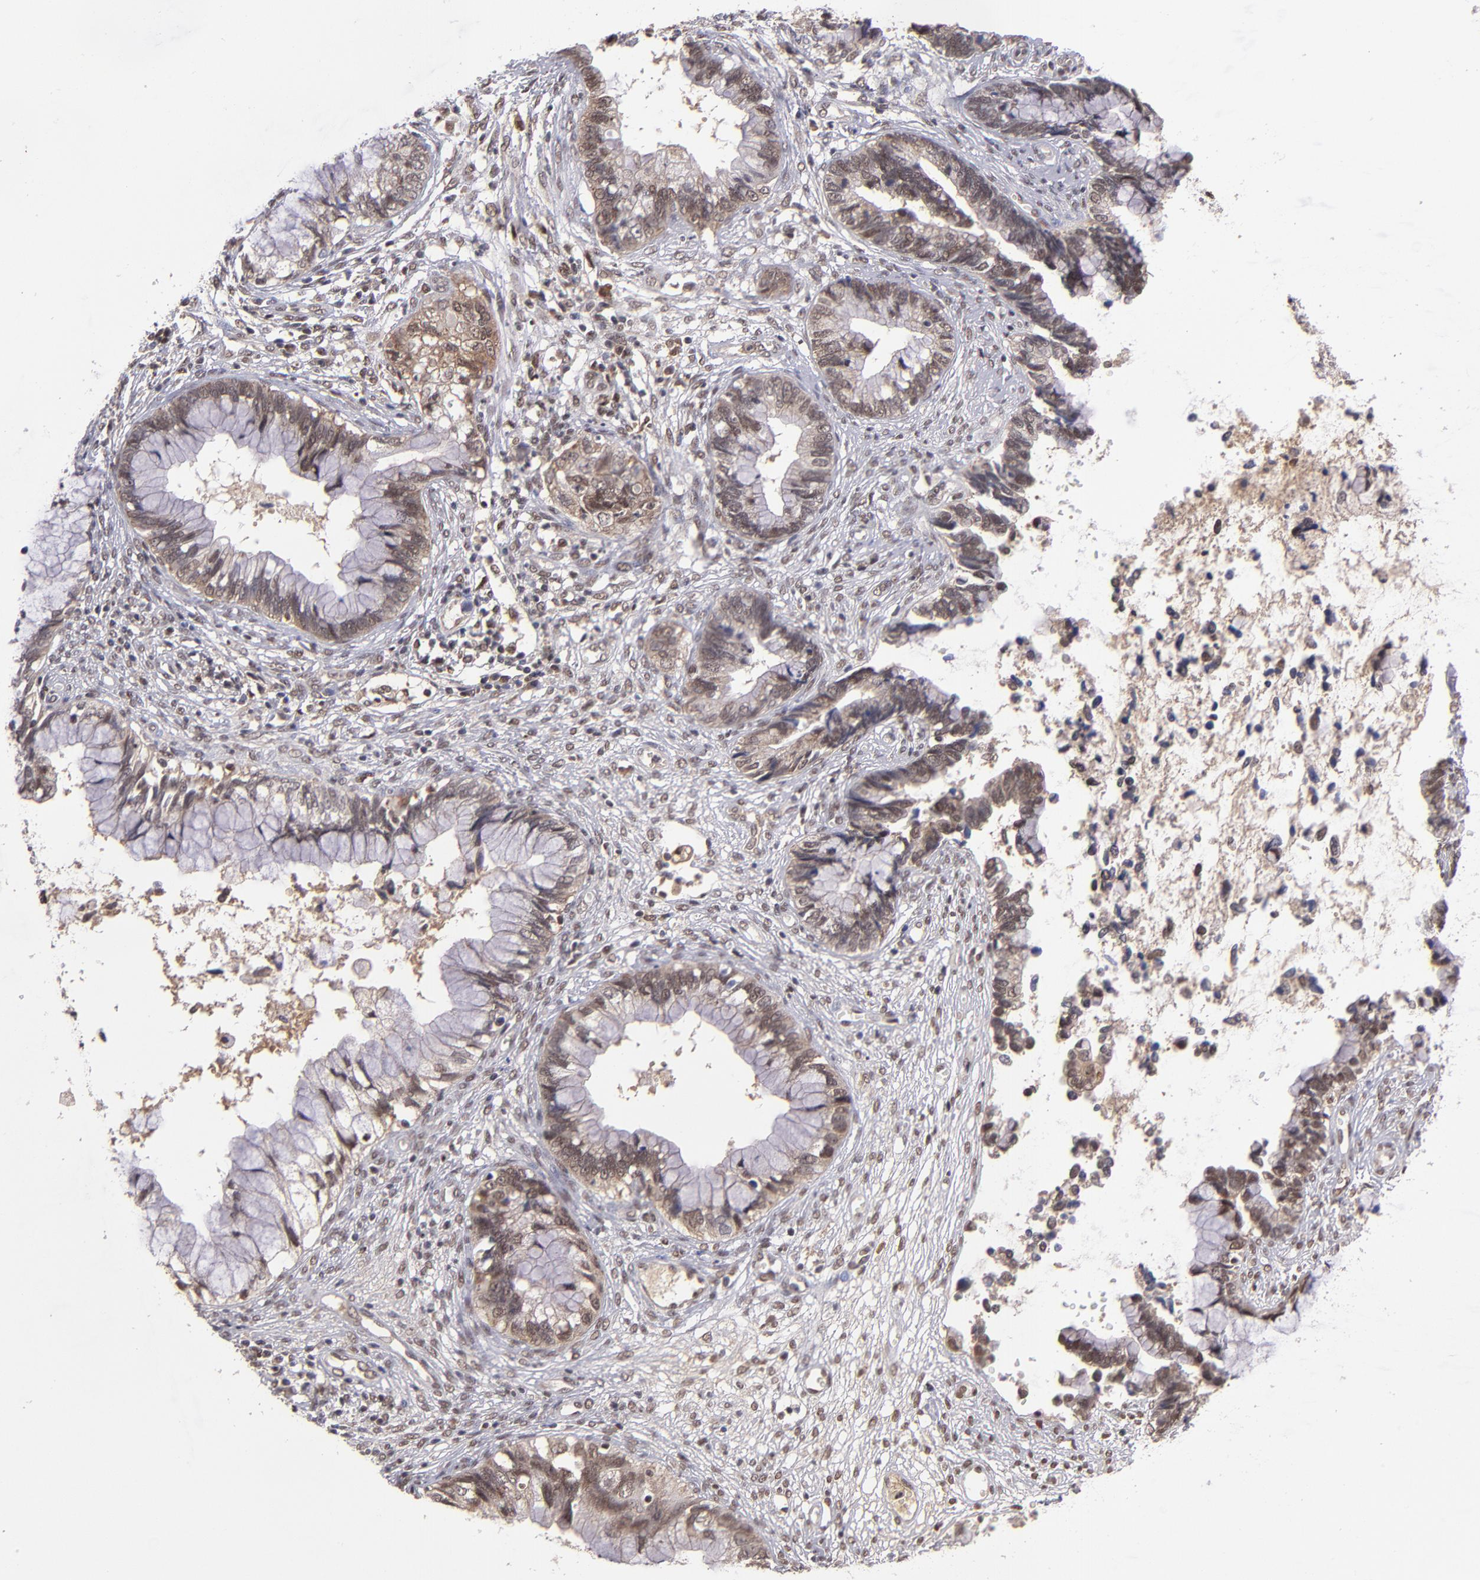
{"staining": {"intensity": "moderate", "quantity": ">75%", "location": "cytoplasmic/membranous,nuclear"}, "tissue": "cervical cancer", "cell_type": "Tumor cells", "image_type": "cancer", "snomed": [{"axis": "morphology", "description": "Adenocarcinoma, NOS"}, {"axis": "topography", "description": "Cervix"}], "caption": "Protein expression analysis of human adenocarcinoma (cervical) reveals moderate cytoplasmic/membranous and nuclear positivity in approximately >75% of tumor cells.", "gene": "EP300", "patient": {"sex": "female", "age": 44}}